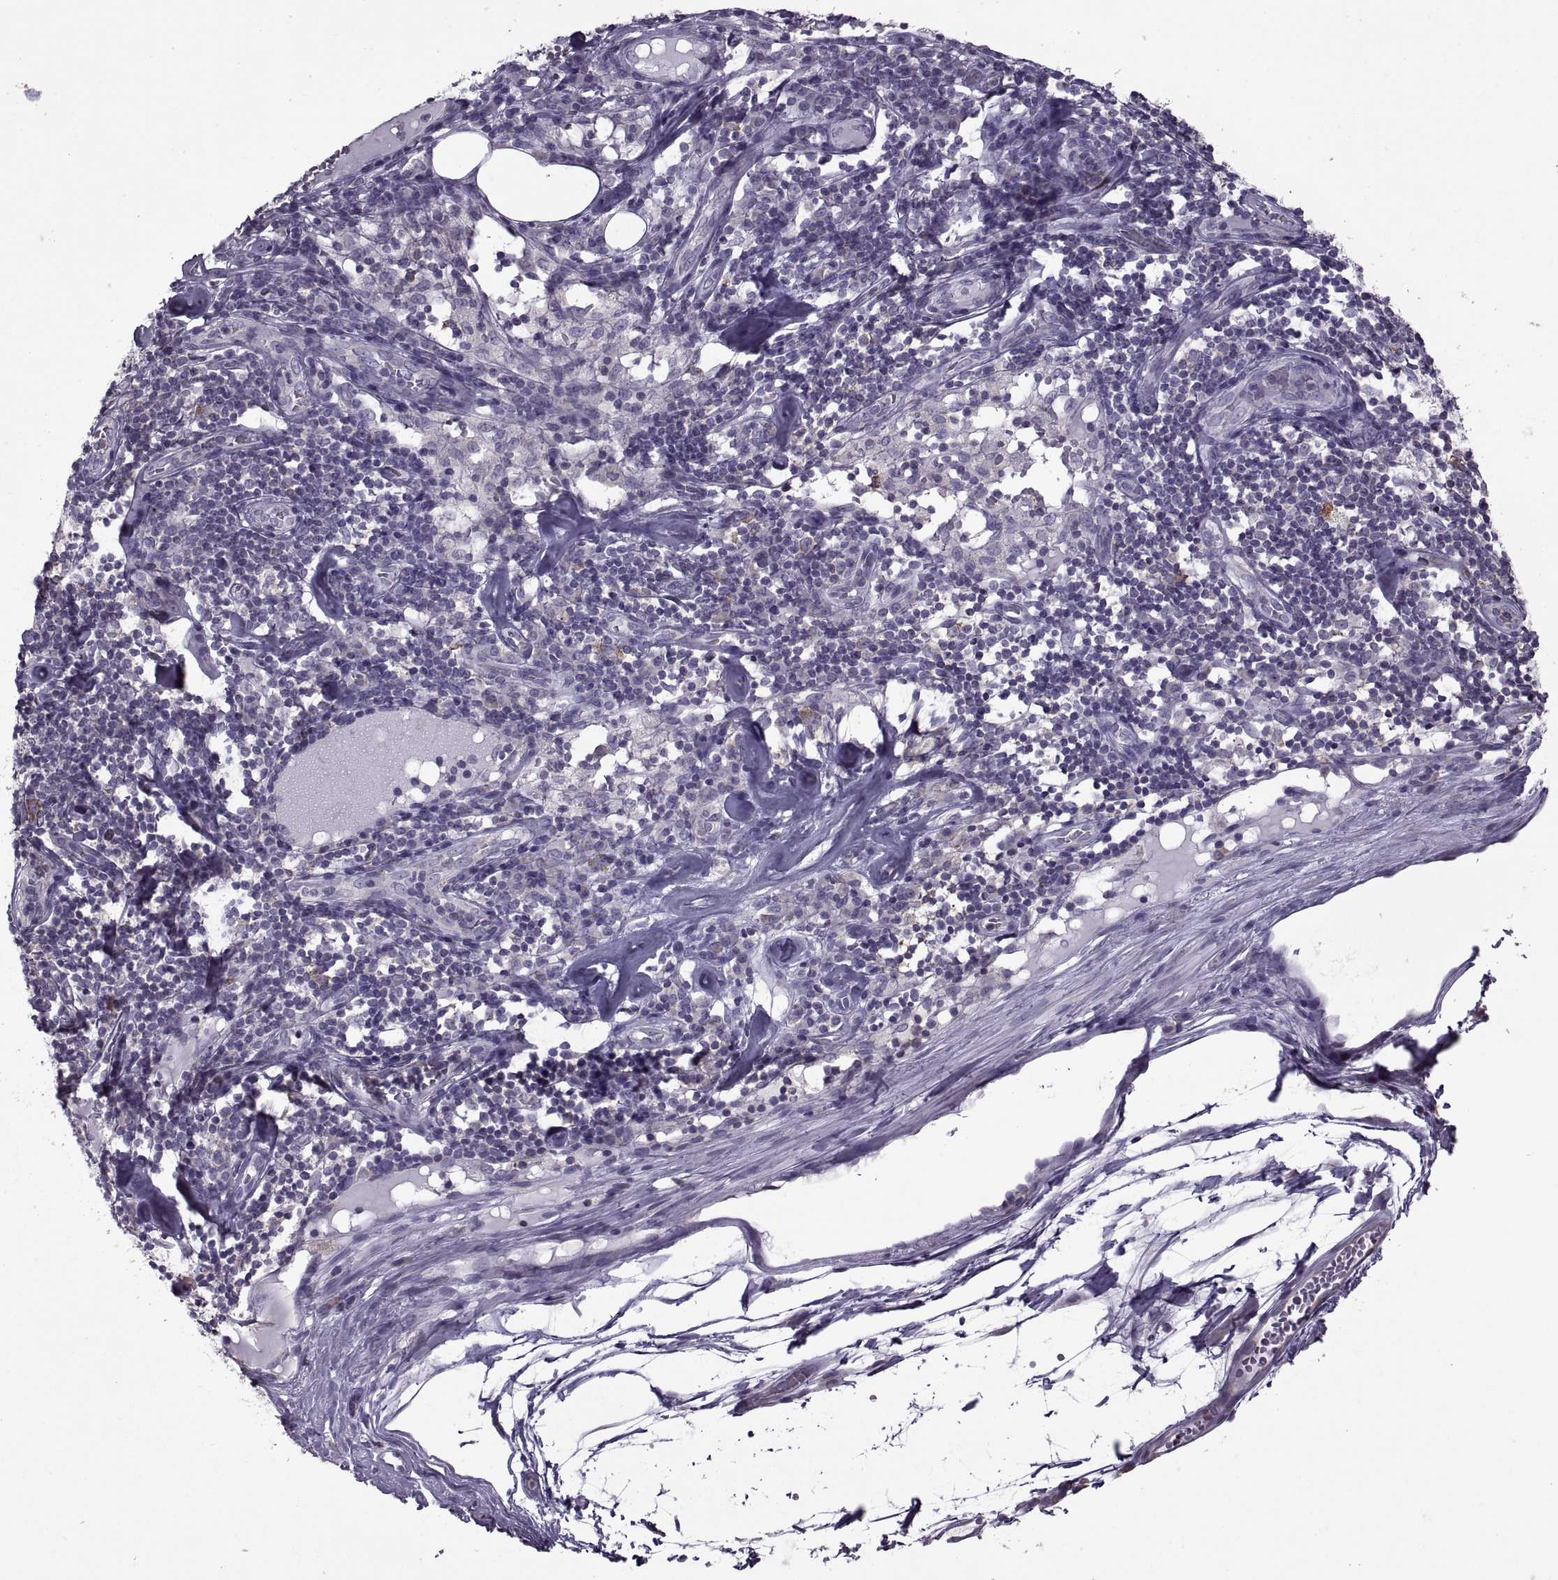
{"staining": {"intensity": "negative", "quantity": "none", "location": "none"}, "tissue": "melanoma", "cell_type": "Tumor cells", "image_type": "cancer", "snomed": [{"axis": "morphology", "description": "Malignant melanoma, Metastatic site"}, {"axis": "topography", "description": "Lymph node"}], "caption": "Image shows no protein staining in tumor cells of malignant melanoma (metastatic site) tissue.", "gene": "PABPC1", "patient": {"sex": "female", "age": 64}}